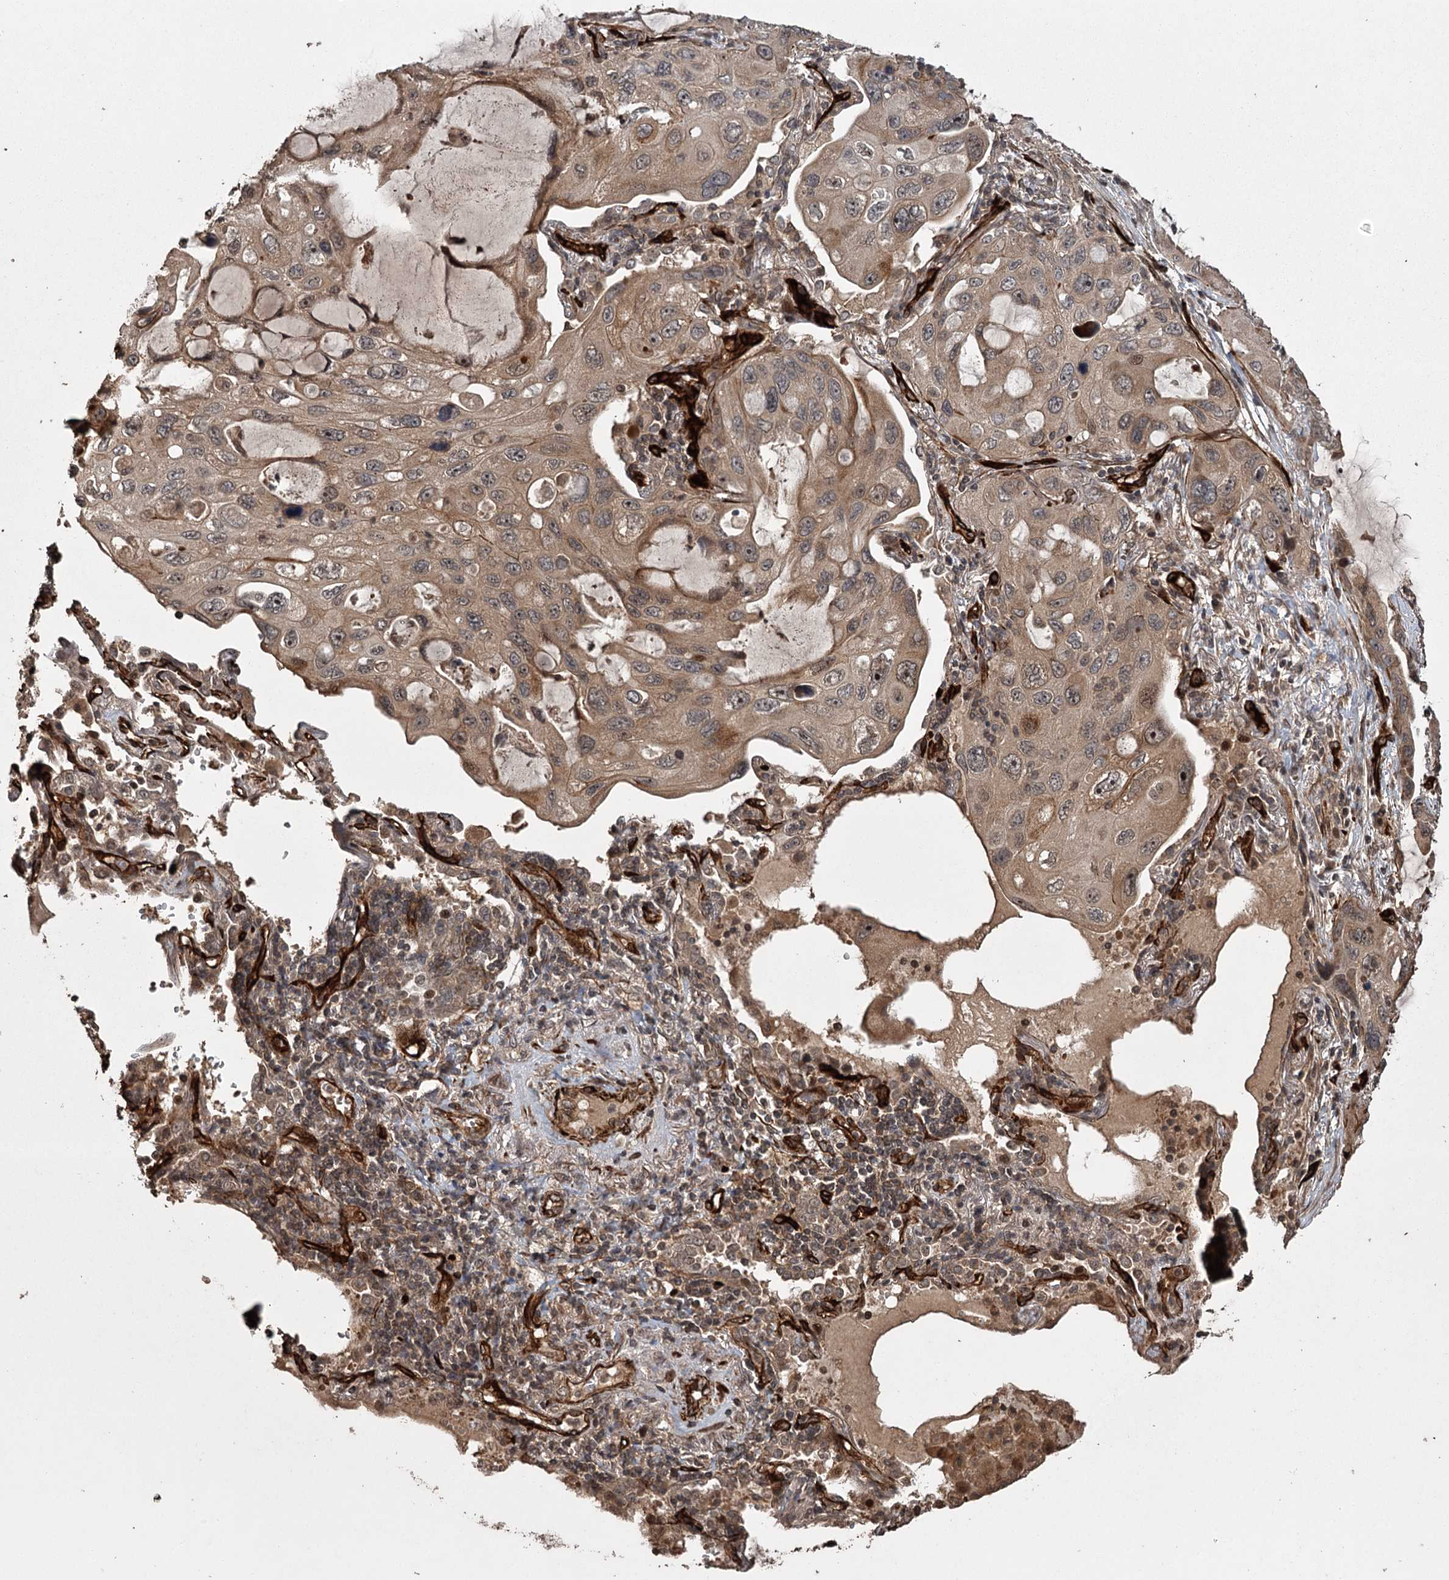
{"staining": {"intensity": "moderate", "quantity": ">75%", "location": "cytoplasmic/membranous,nuclear"}, "tissue": "lung cancer", "cell_type": "Tumor cells", "image_type": "cancer", "snomed": [{"axis": "morphology", "description": "Squamous cell carcinoma, NOS"}, {"axis": "topography", "description": "Lung"}], "caption": "Approximately >75% of tumor cells in squamous cell carcinoma (lung) exhibit moderate cytoplasmic/membranous and nuclear protein staining as visualized by brown immunohistochemical staining.", "gene": "RPAP3", "patient": {"sex": "female", "age": 73}}